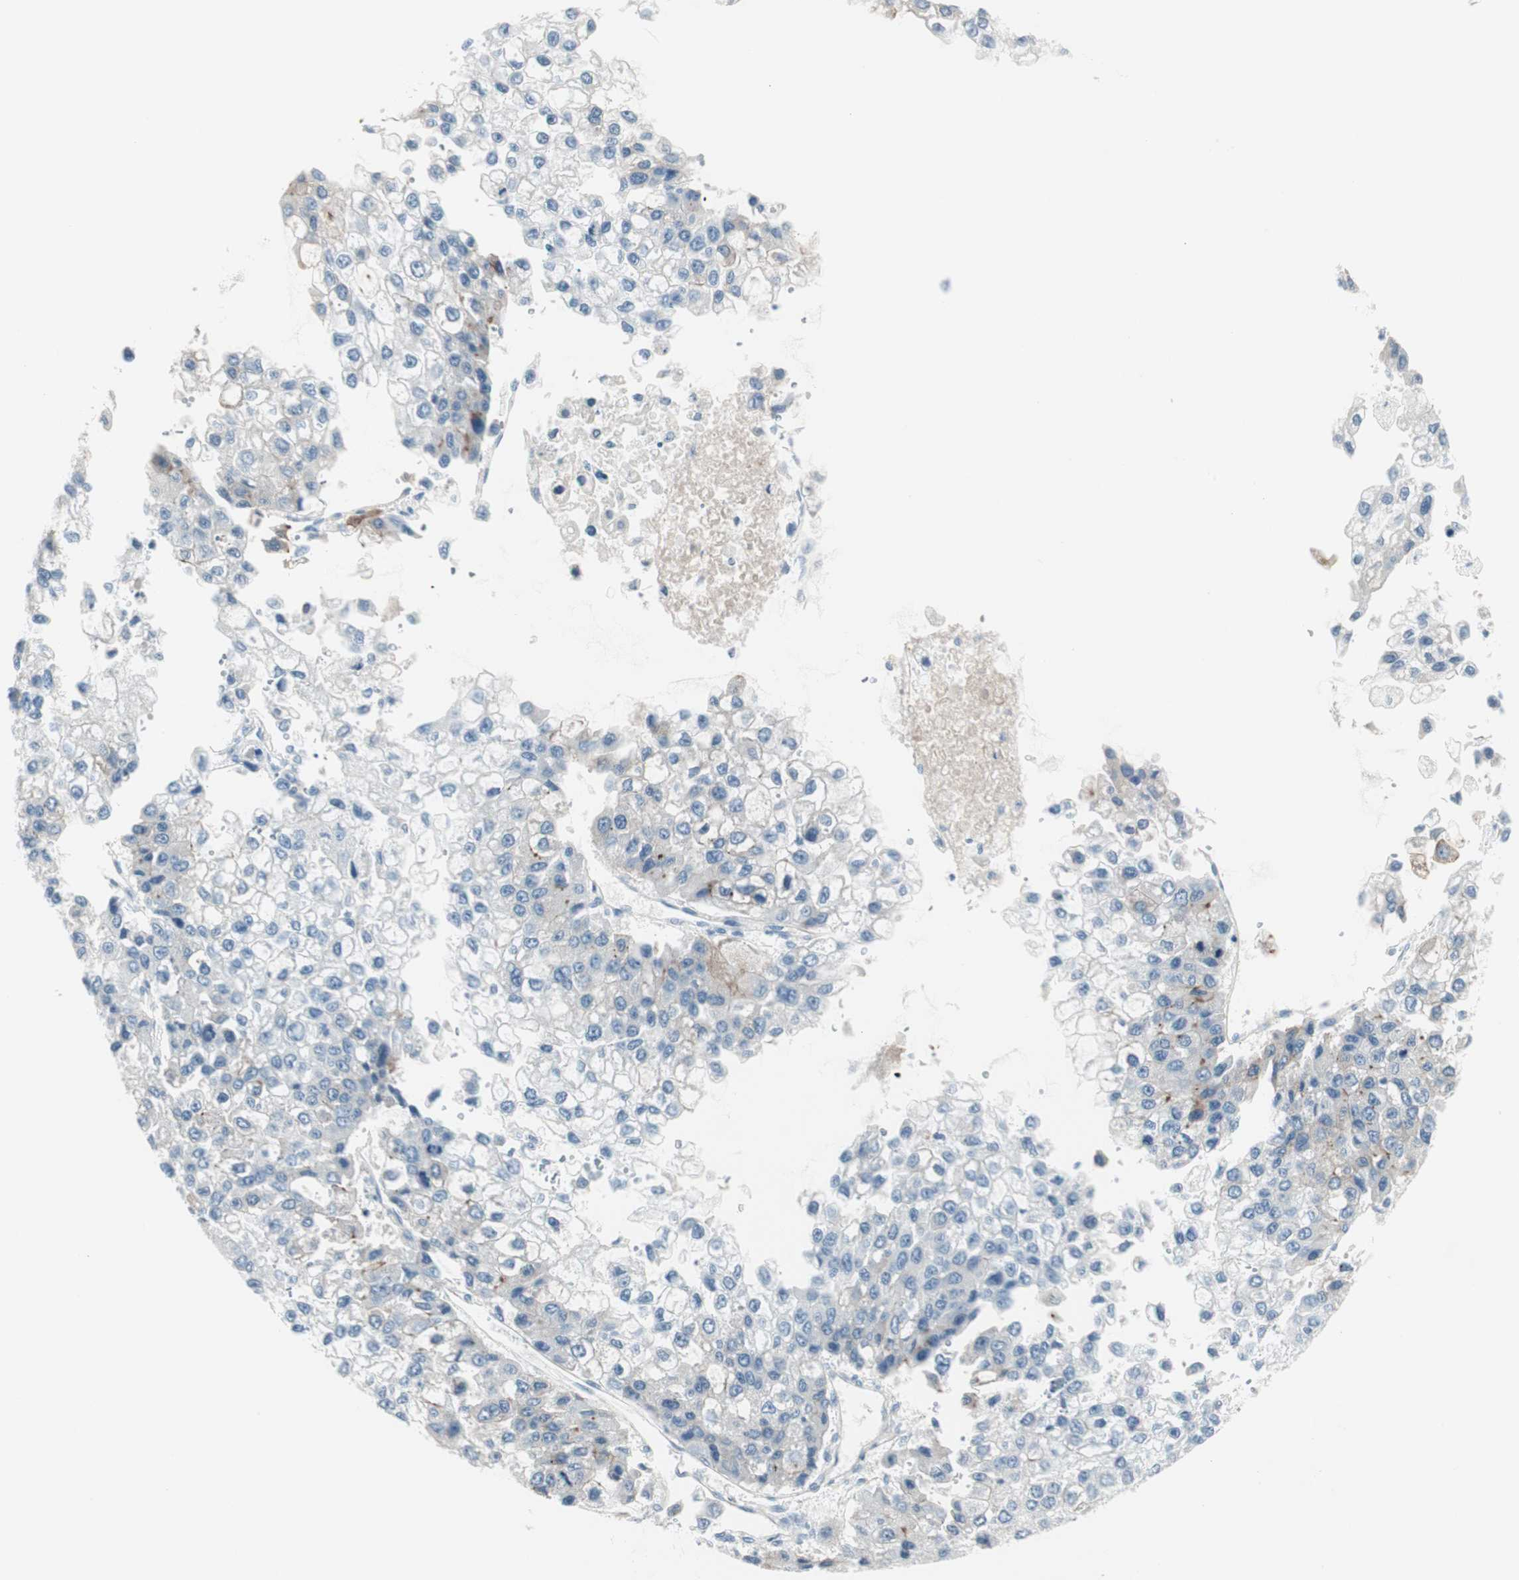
{"staining": {"intensity": "moderate", "quantity": "<25%", "location": "cytoplasmic/membranous"}, "tissue": "liver cancer", "cell_type": "Tumor cells", "image_type": "cancer", "snomed": [{"axis": "morphology", "description": "Carcinoma, Hepatocellular, NOS"}, {"axis": "topography", "description": "Liver"}], "caption": "Immunohistochemical staining of liver cancer (hepatocellular carcinoma) displays low levels of moderate cytoplasmic/membranous protein expression in about <25% of tumor cells.", "gene": "CDHR5", "patient": {"sex": "female", "age": 66}}